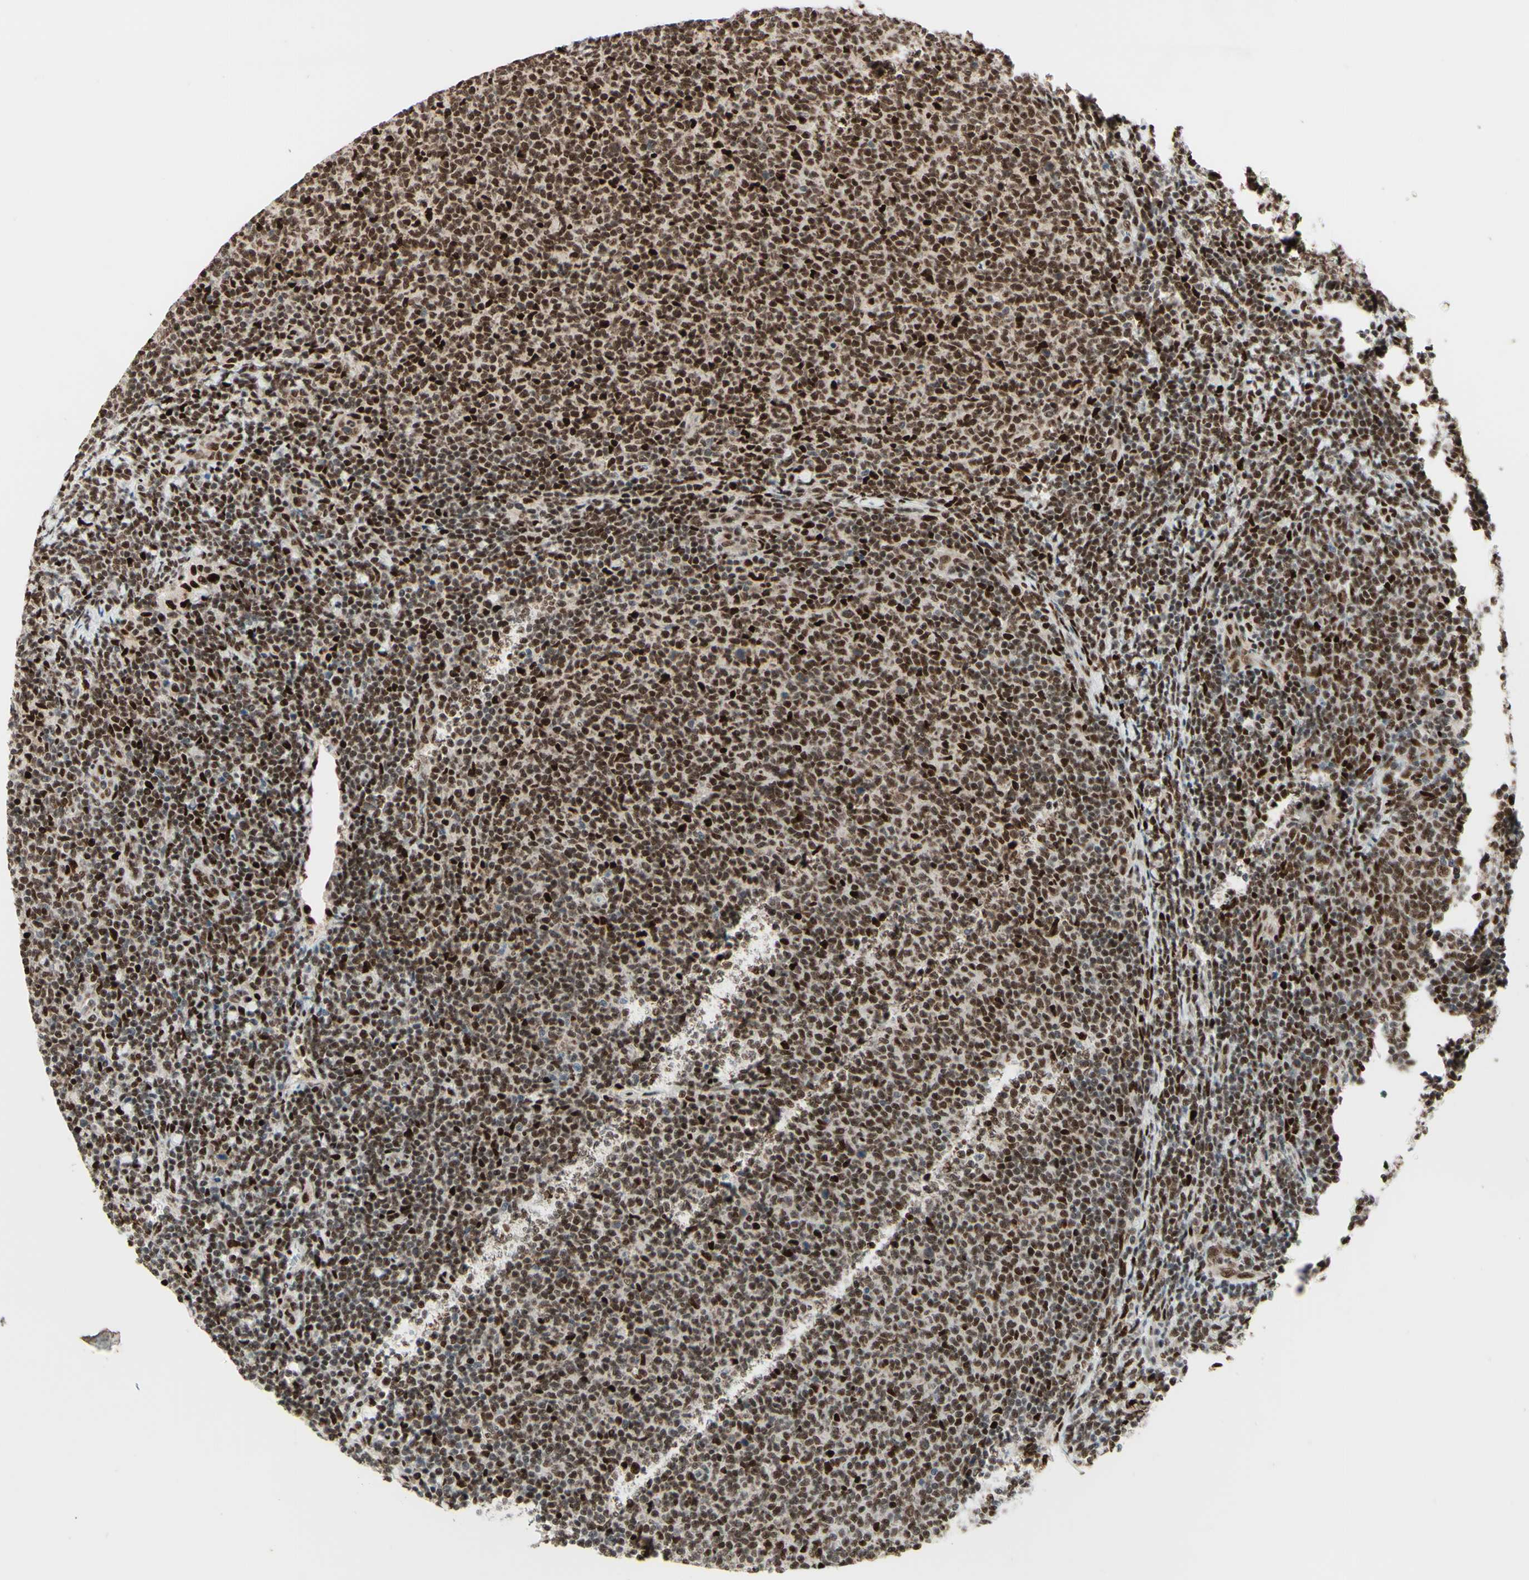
{"staining": {"intensity": "strong", "quantity": ">75%", "location": "nuclear"}, "tissue": "lymphoma", "cell_type": "Tumor cells", "image_type": "cancer", "snomed": [{"axis": "morphology", "description": "Malignant lymphoma, non-Hodgkin's type, Low grade"}, {"axis": "topography", "description": "Lymph node"}], "caption": "This micrograph reveals low-grade malignant lymphoma, non-Hodgkin's type stained with IHC to label a protein in brown. The nuclear of tumor cells show strong positivity for the protein. Nuclei are counter-stained blue.", "gene": "NR3C1", "patient": {"sex": "male", "age": 66}}